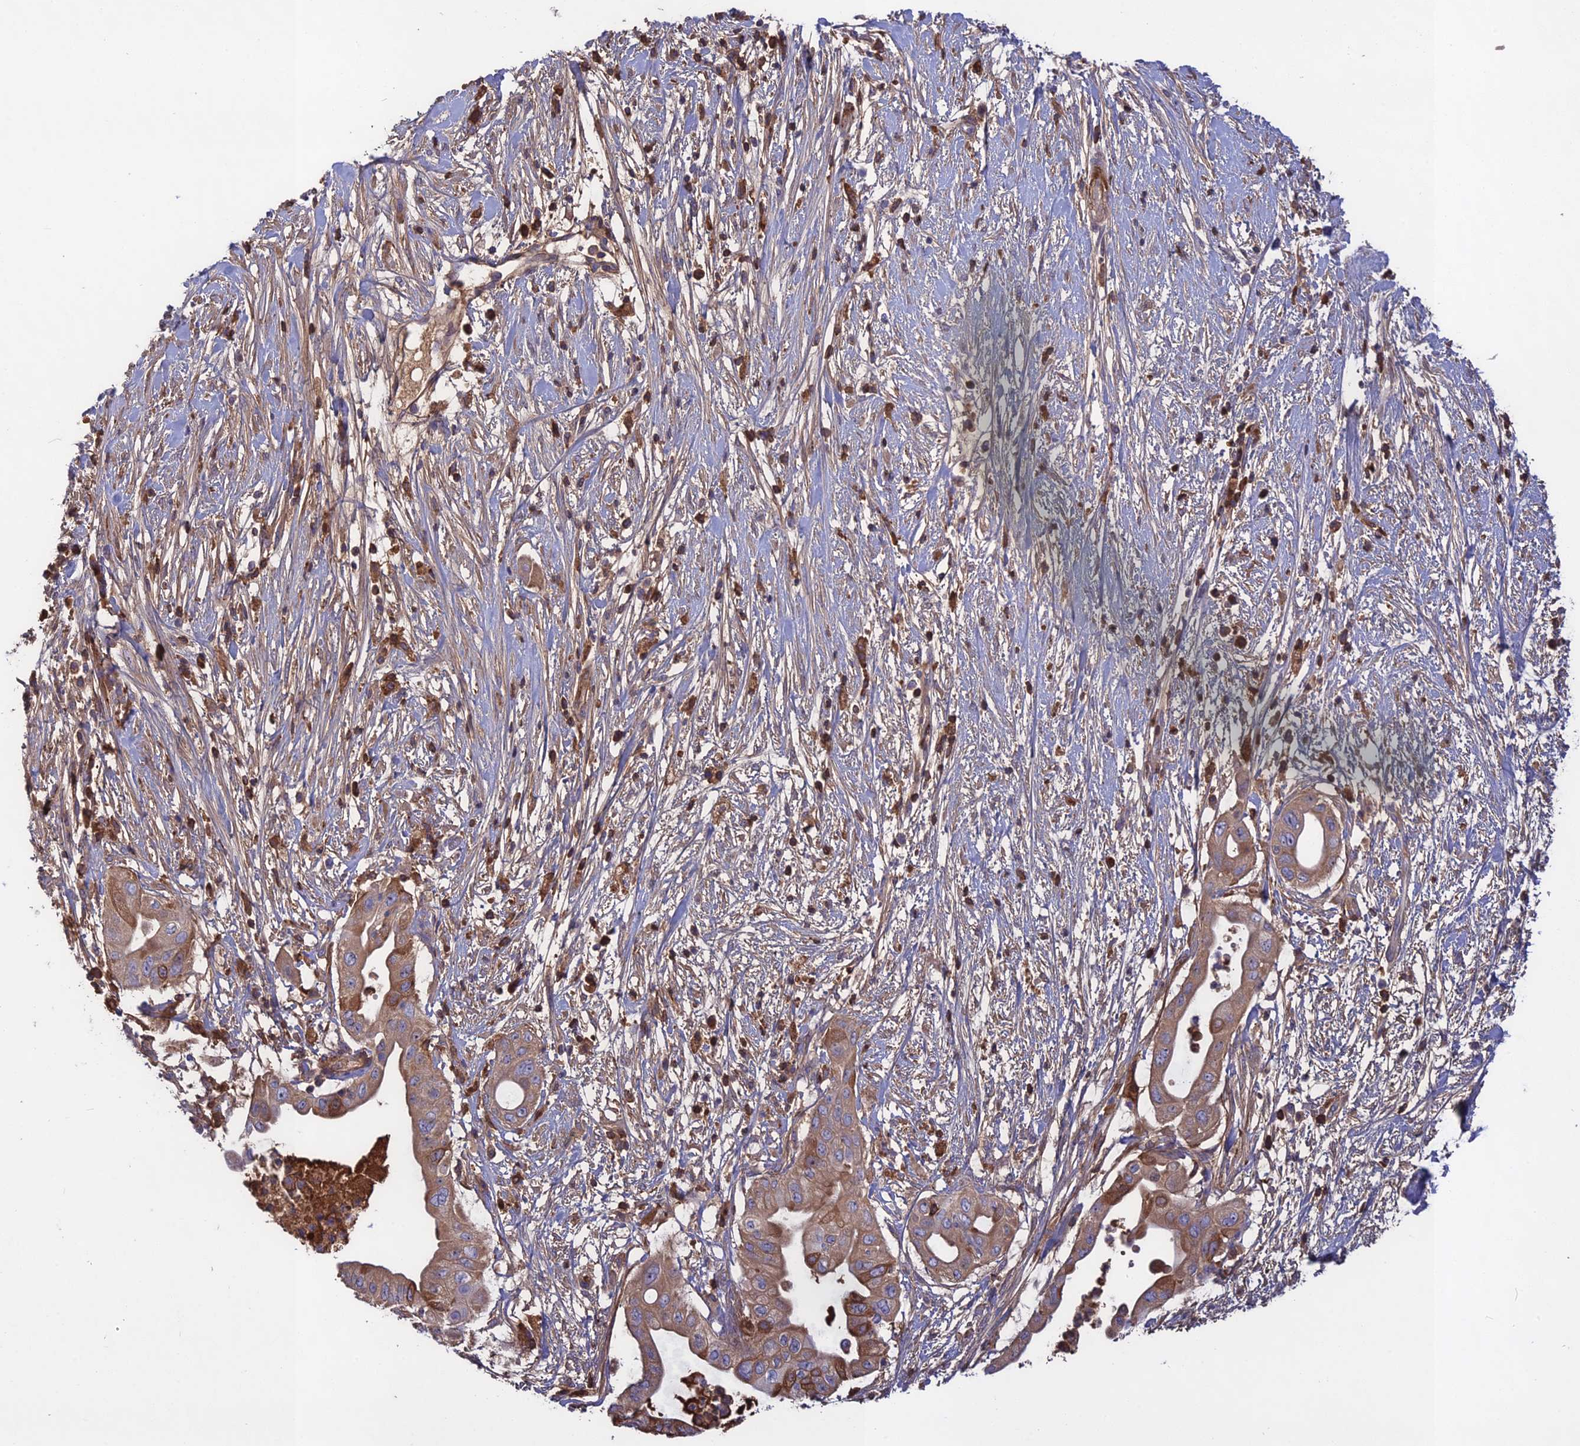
{"staining": {"intensity": "moderate", "quantity": "<25%", "location": "cytoplasmic/membranous"}, "tissue": "pancreatic cancer", "cell_type": "Tumor cells", "image_type": "cancer", "snomed": [{"axis": "morphology", "description": "Adenocarcinoma, NOS"}, {"axis": "topography", "description": "Pancreas"}], "caption": "The histopathology image shows staining of adenocarcinoma (pancreatic), revealing moderate cytoplasmic/membranous protein expression (brown color) within tumor cells.", "gene": "ADO", "patient": {"sex": "male", "age": 68}}